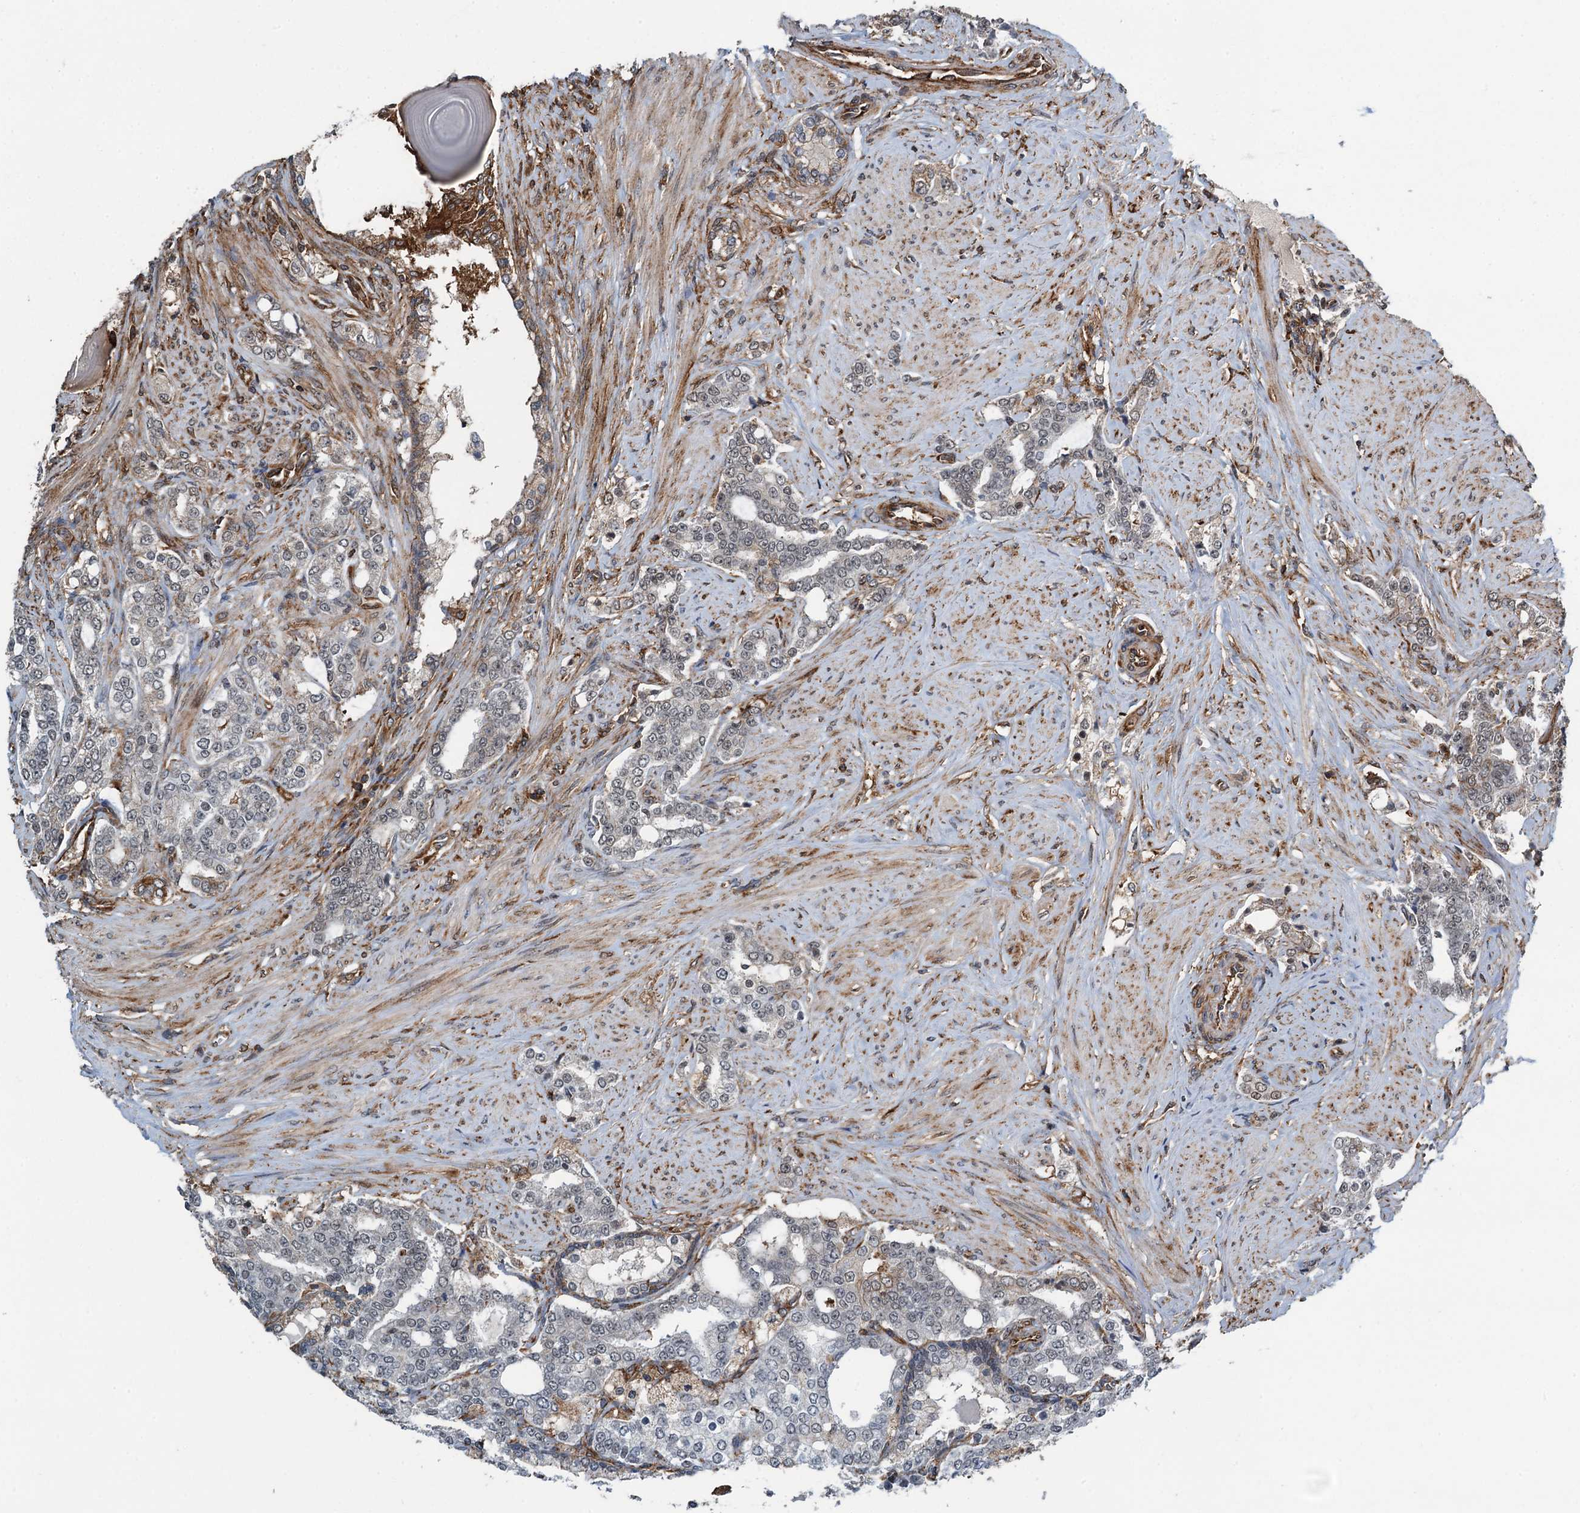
{"staining": {"intensity": "weak", "quantity": "<25%", "location": "cytoplasmic/membranous"}, "tissue": "prostate cancer", "cell_type": "Tumor cells", "image_type": "cancer", "snomed": [{"axis": "morphology", "description": "Adenocarcinoma, High grade"}, {"axis": "topography", "description": "Prostate"}], "caption": "High magnification brightfield microscopy of high-grade adenocarcinoma (prostate) stained with DAB (3,3'-diaminobenzidine) (brown) and counterstained with hematoxylin (blue): tumor cells show no significant staining.", "gene": "WHAMM", "patient": {"sex": "male", "age": 64}}